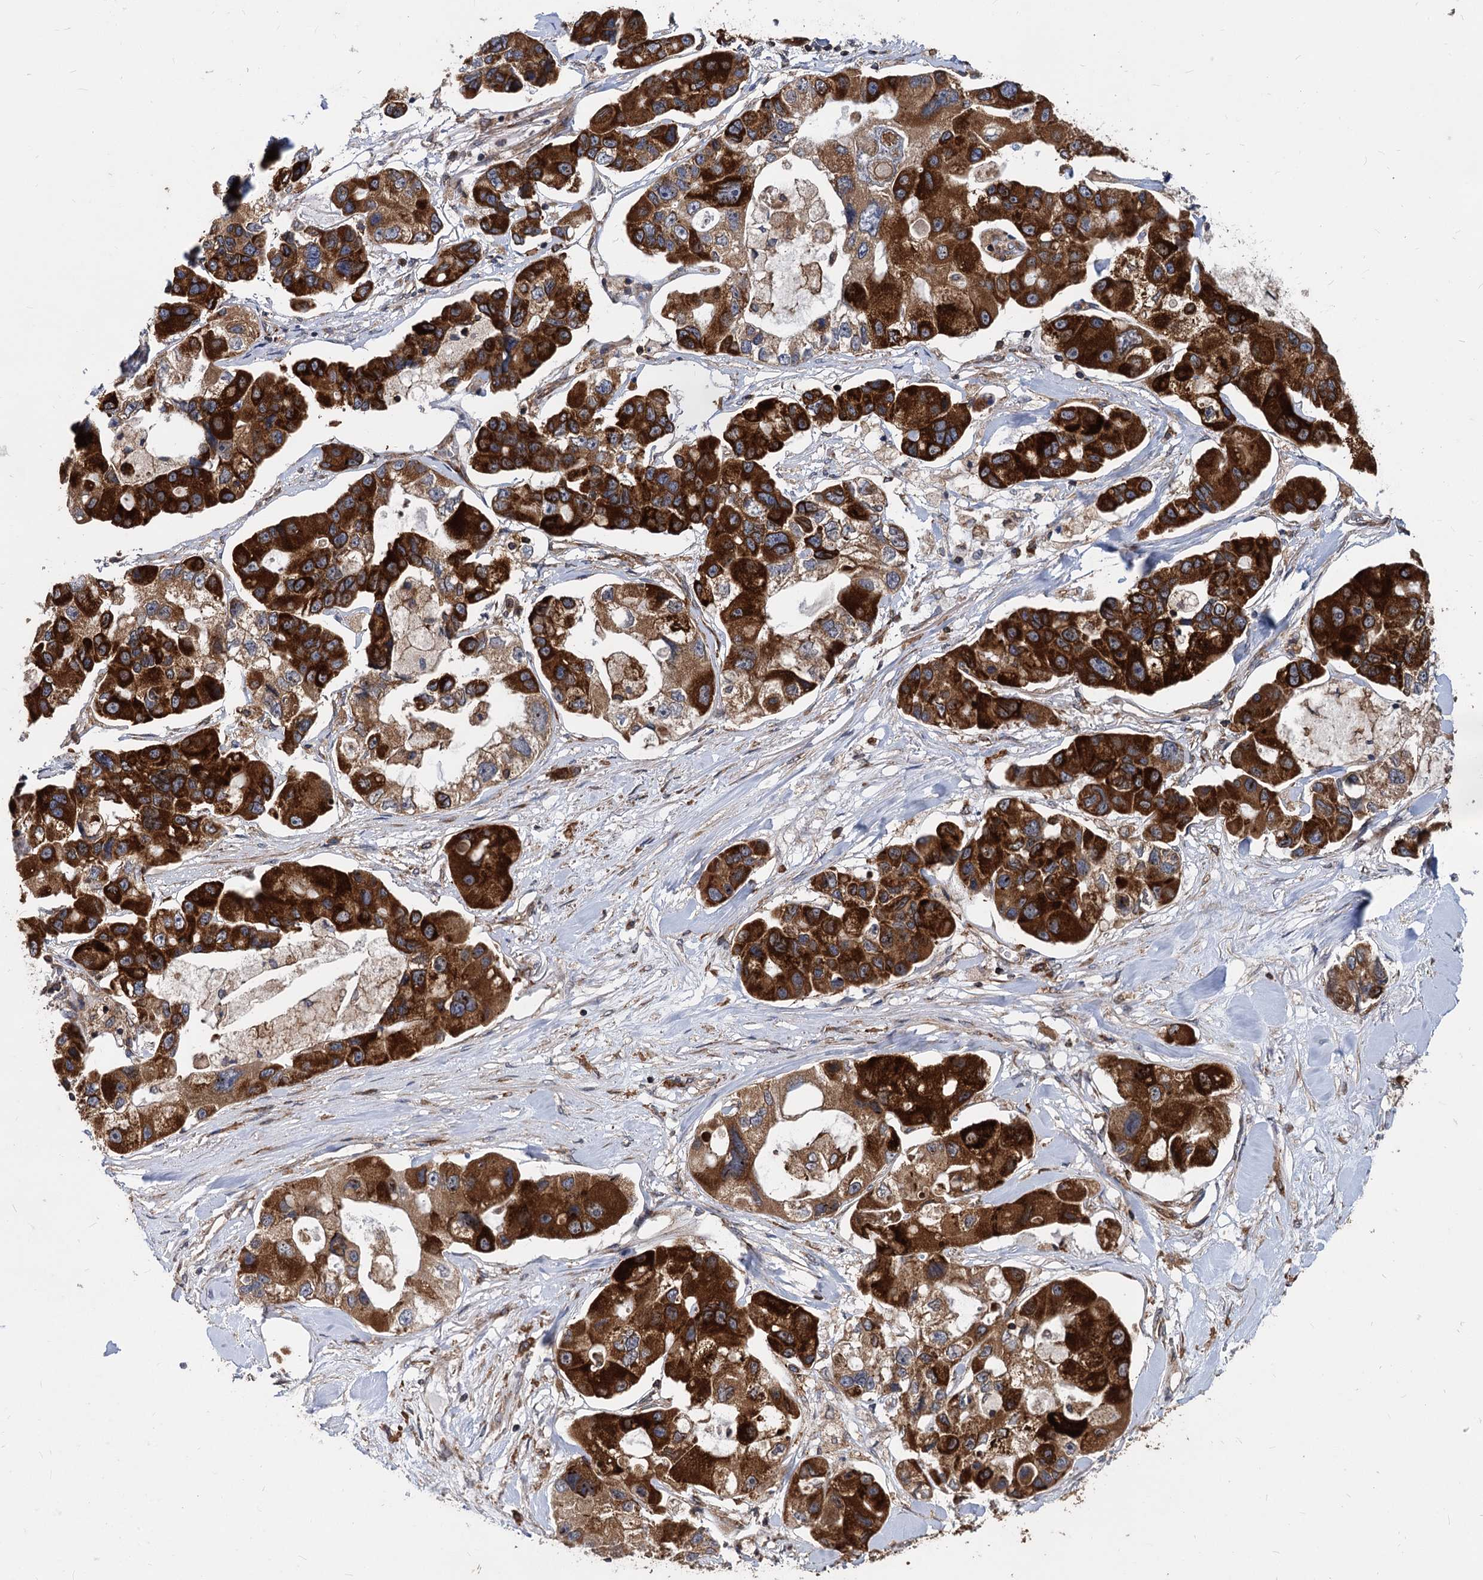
{"staining": {"intensity": "strong", "quantity": ">75%", "location": "cytoplasmic/membranous"}, "tissue": "lung cancer", "cell_type": "Tumor cells", "image_type": "cancer", "snomed": [{"axis": "morphology", "description": "Adenocarcinoma, NOS"}, {"axis": "topography", "description": "Lung"}], "caption": "Adenocarcinoma (lung) stained for a protein displays strong cytoplasmic/membranous positivity in tumor cells. (Stains: DAB (3,3'-diaminobenzidine) in brown, nuclei in blue, Microscopy: brightfield microscopy at high magnification).", "gene": "STIM1", "patient": {"sex": "female", "age": 54}}